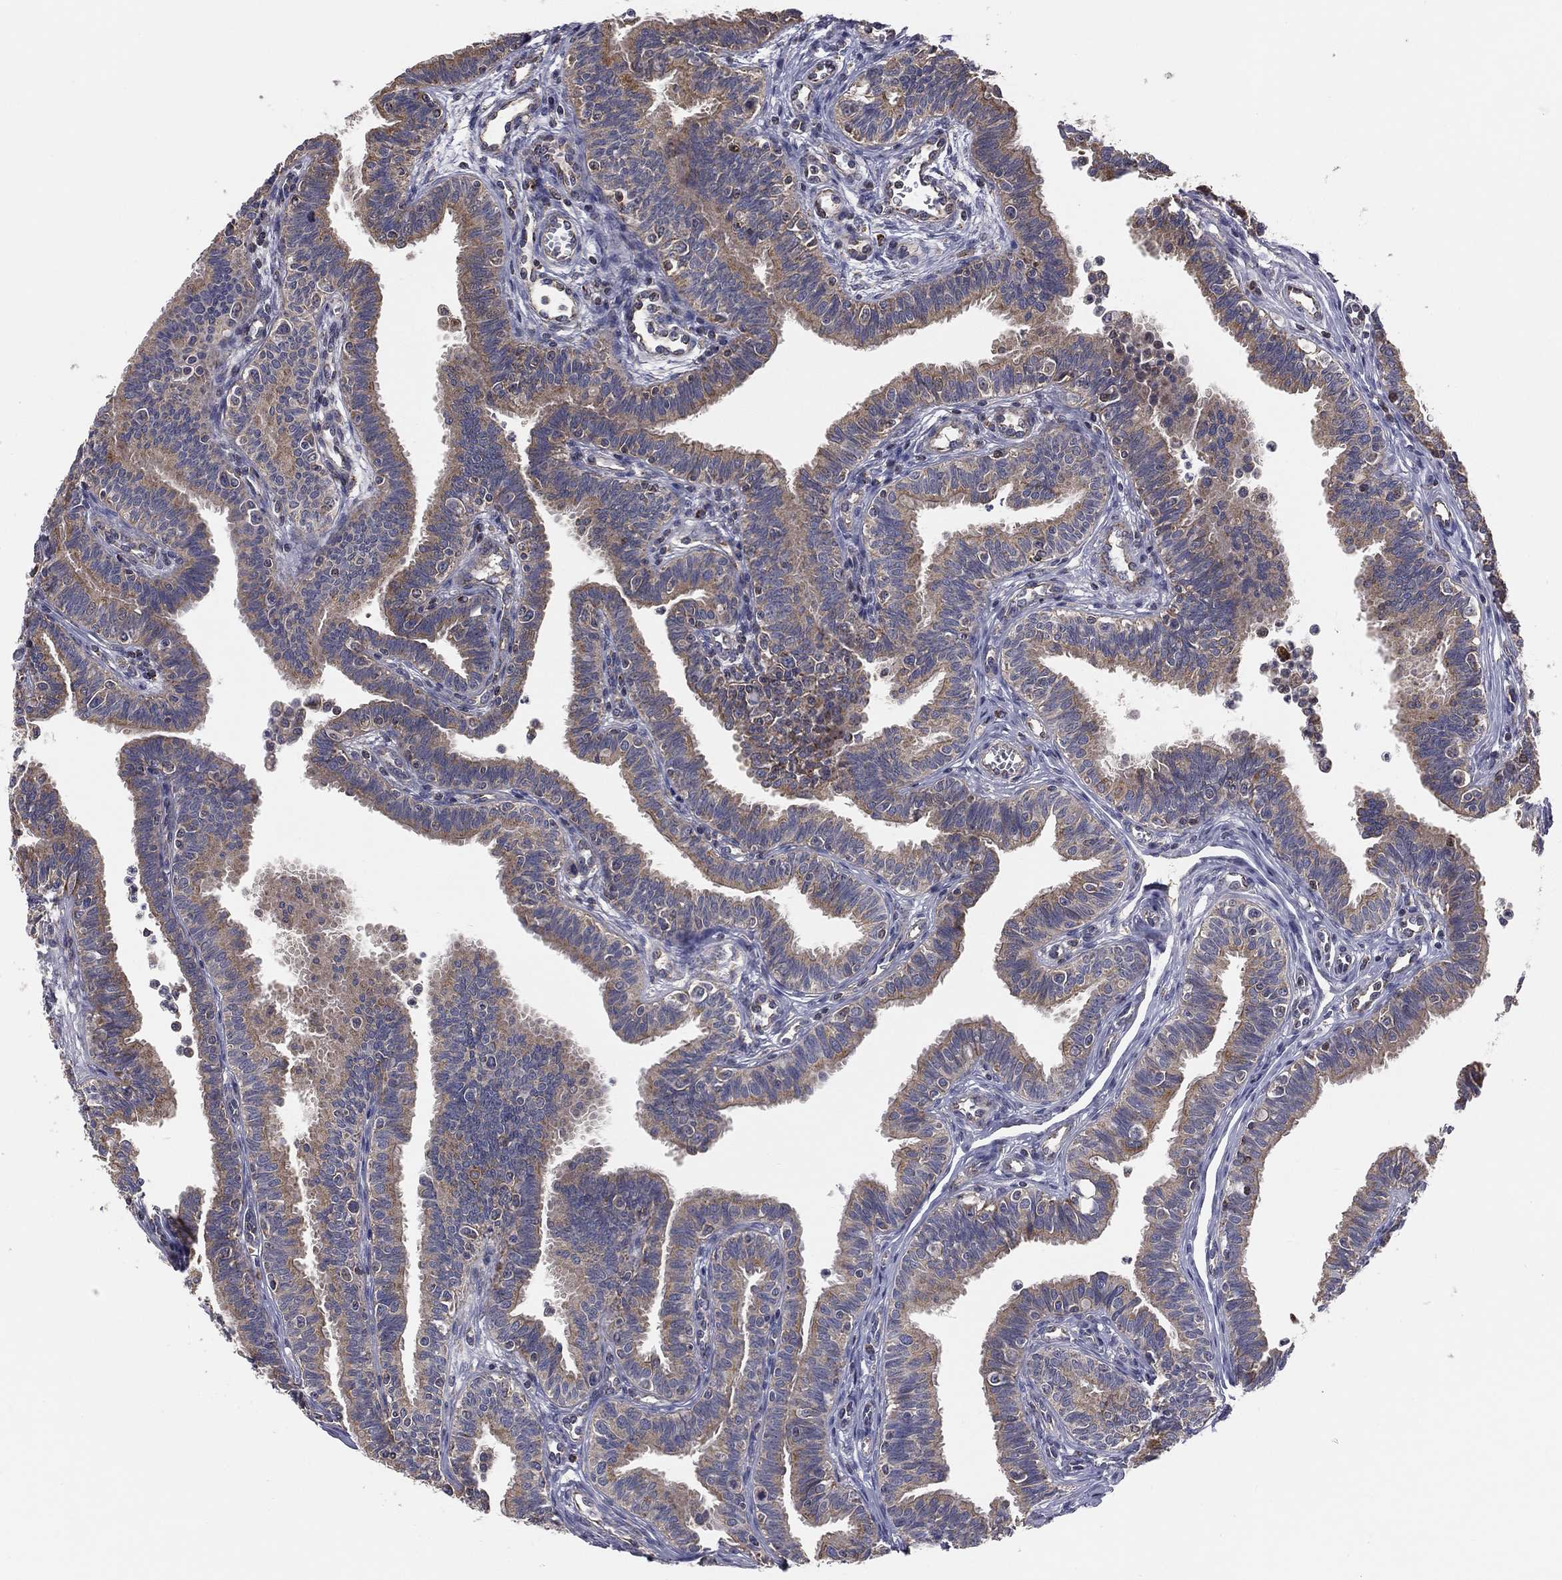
{"staining": {"intensity": "moderate", "quantity": ">75%", "location": "cytoplasmic/membranous"}, "tissue": "fallopian tube", "cell_type": "Glandular cells", "image_type": "normal", "snomed": [{"axis": "morphology", "description": "Normal tissue, NOS"}, {"axis": "topography", "description": "Fallopian tube"}], "caption": "Protein expression analysis of benign fallopian tube reveals moderate cytoplasmic/membranous positivity in approximately >75% of glandular cells. Using DAB (3,3'-diaminobenzidine) (brown) and hematoxylin (blue) stains, captured at high magnification using brightfield microscopy.", "gene": "GPD1", "patient": {"sex": "female", "age": 36}}